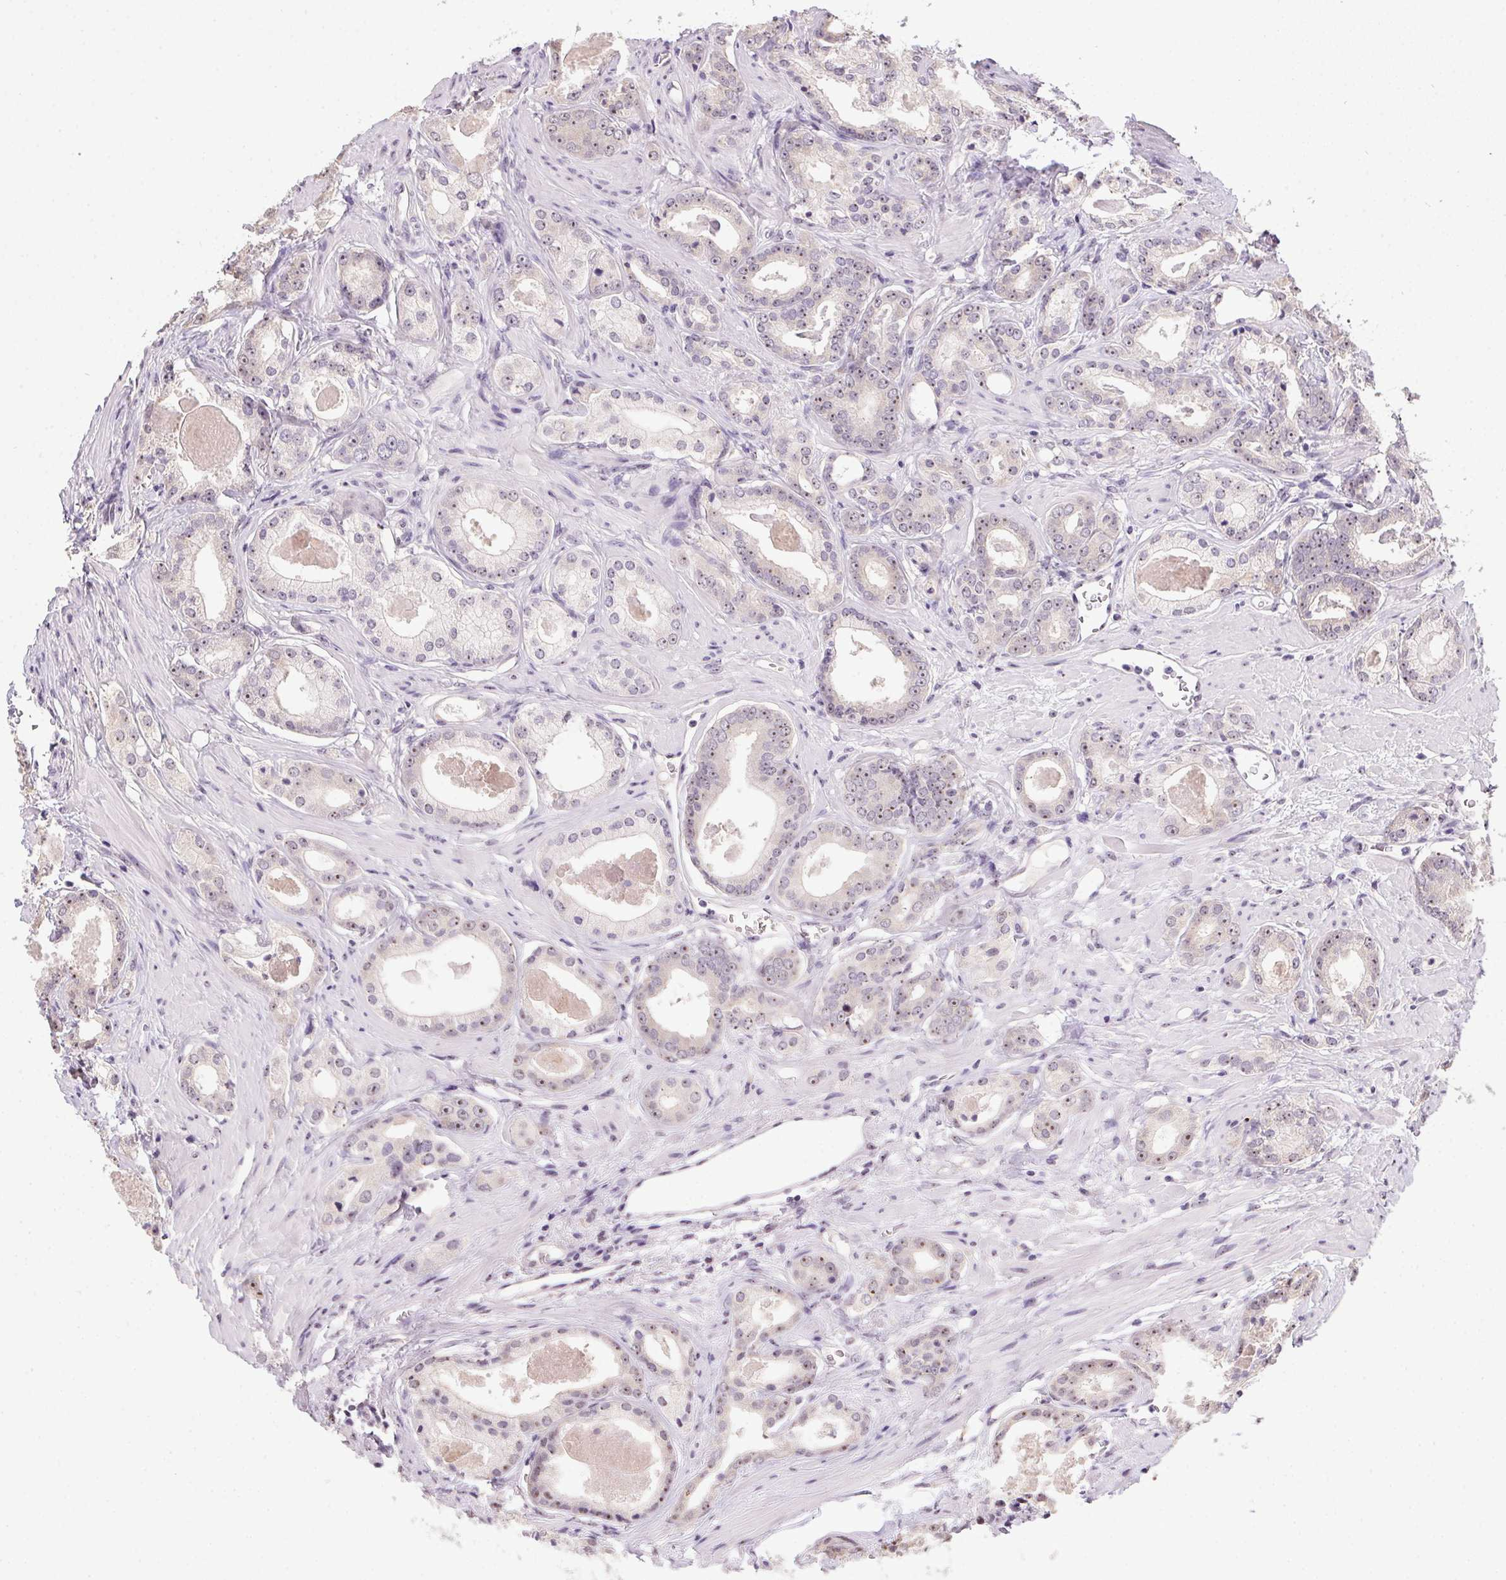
{"staining": {"intensity": "weak", "quantity": "25%-75%", "location": "nuclear"}, "tissue": "prostate cancer", "cell_type": "Tumor cells", "image_type": "cancer", "snomed": [{"axis": "morphology", "description": "Adenocarcinoma, NOS"}, {"axis": "morphology", "description": "Adenocarcinoma, Low grade"}, {"axis": "topography", "description": "Prostate"}], "caption": "This is a micrograph of immunohistochemistry (IHC) staining of prostate cancer, which shows weak positivity in the nuclear of tumor cells.", "gene": "BATF2", "patient": {"sex": "male", "age": 64}}